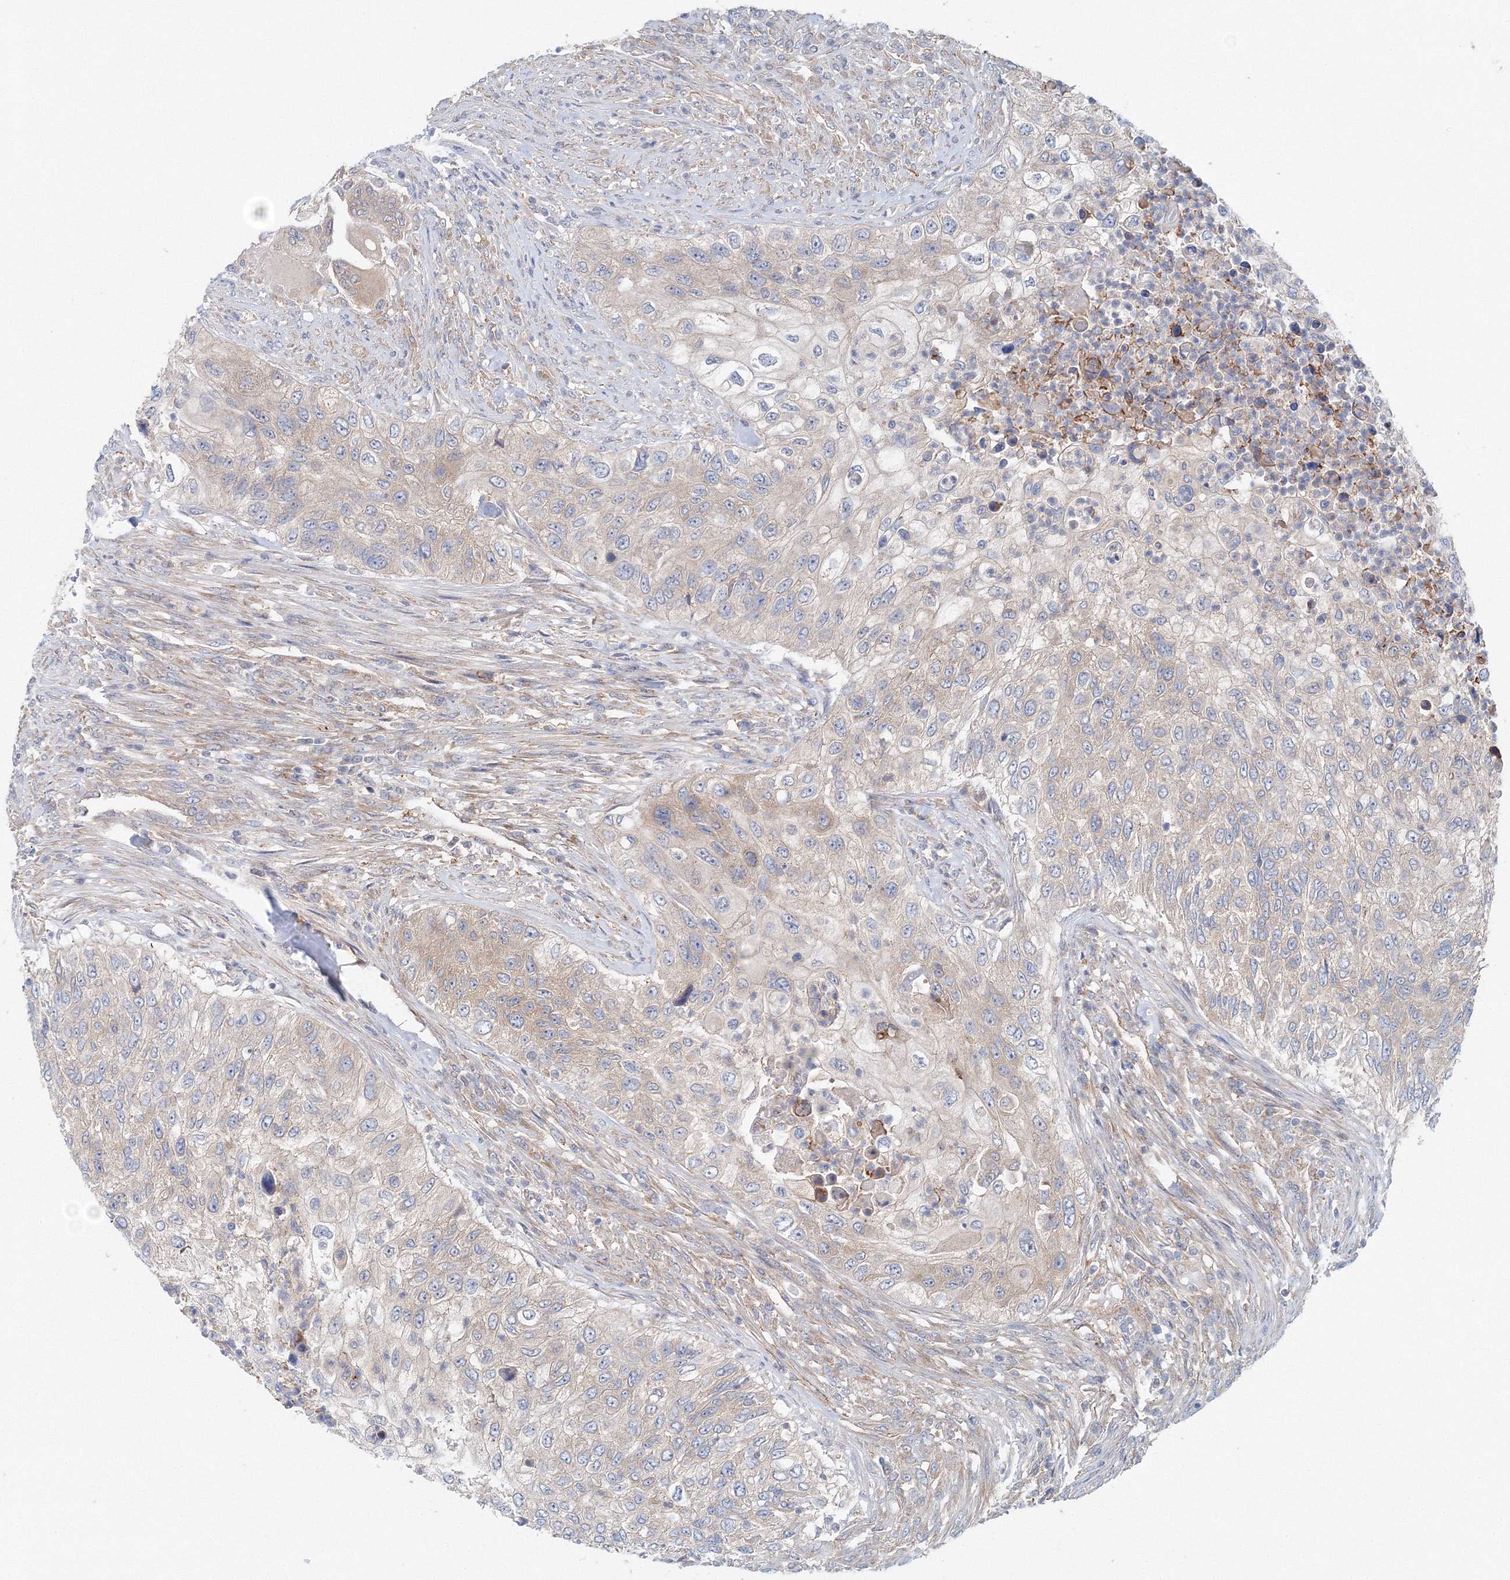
{"staining": {"intensity": "negative", "quantity": "none", "location": "none"}, "tissue": "urothelial cancer", "cell_type": "Tumor cells", "image_type": "cancer", "snomed": [{"axis": "morphology", "description": "Urothelial carcinoma, High grade"}, {"axis": "topography", "description": "Urinary bladder"}], "caption": "This is an IHC histopathology image of human urothelial cancer. There is no staining in tumor cells.", "gene": "TPRKB", "patient": {"sex": "female", "age": 60}}